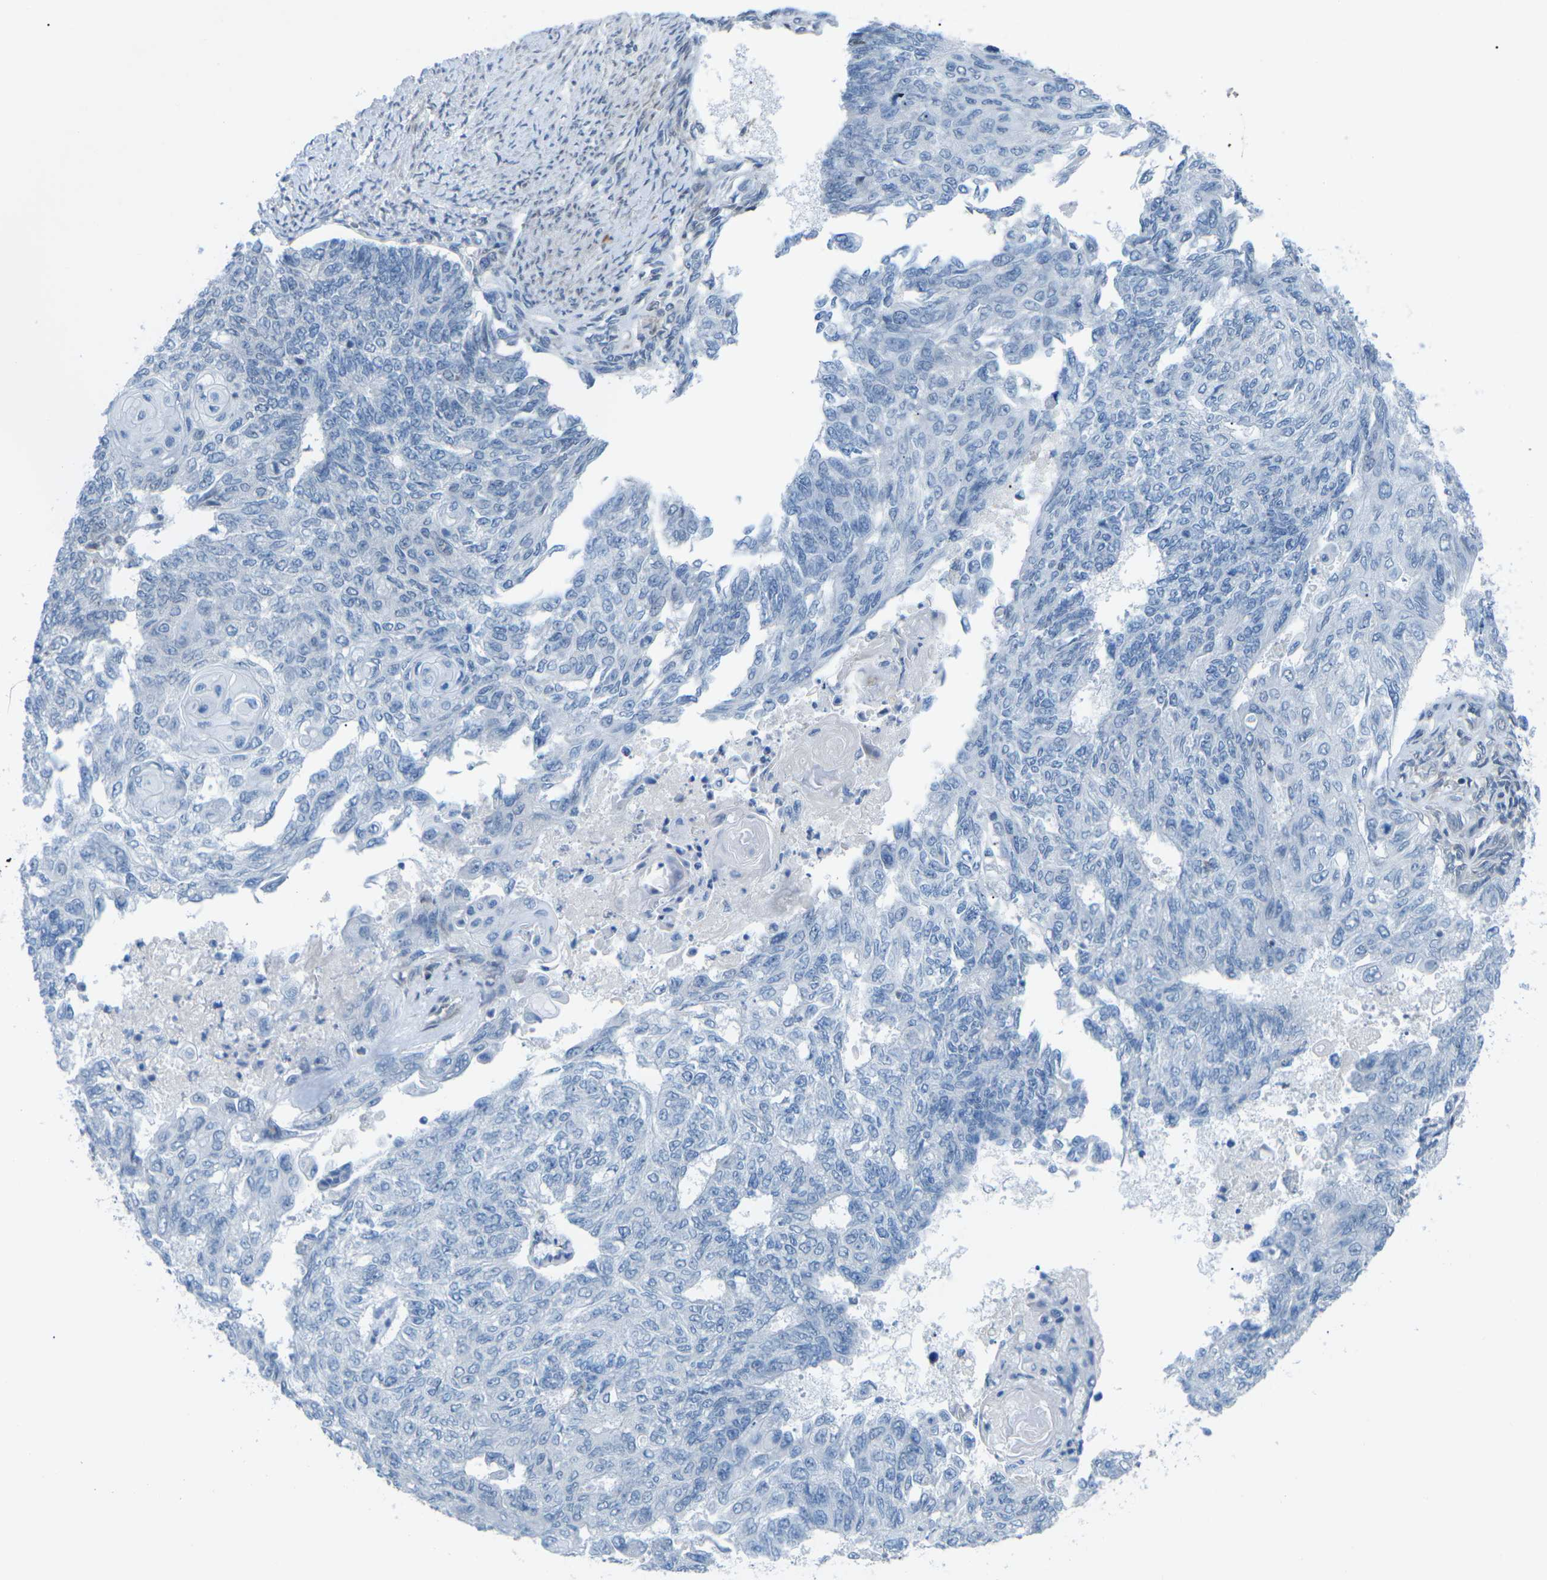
{"staining": {"intensity": "negative", "quantity": "none", "location": "none"}, "tissue": "endometrial cancer", "cell_type": "Tumor cells", "image_type": "cancer", "snomed": [{"axis": "morphology", "description": "Adenocarcinoma, NOS"}, {"axis": "topography", "description": "Endometrium"}], "caption": "Tumor cells are negative for brown protein staining in endometrial cancer. (DAB (3,3'-diaminobenzidine) immunohistochemistry (IHC), high magnification).", "gene": "MBNL1", "patient": {"sex": "female", "age": 32}}